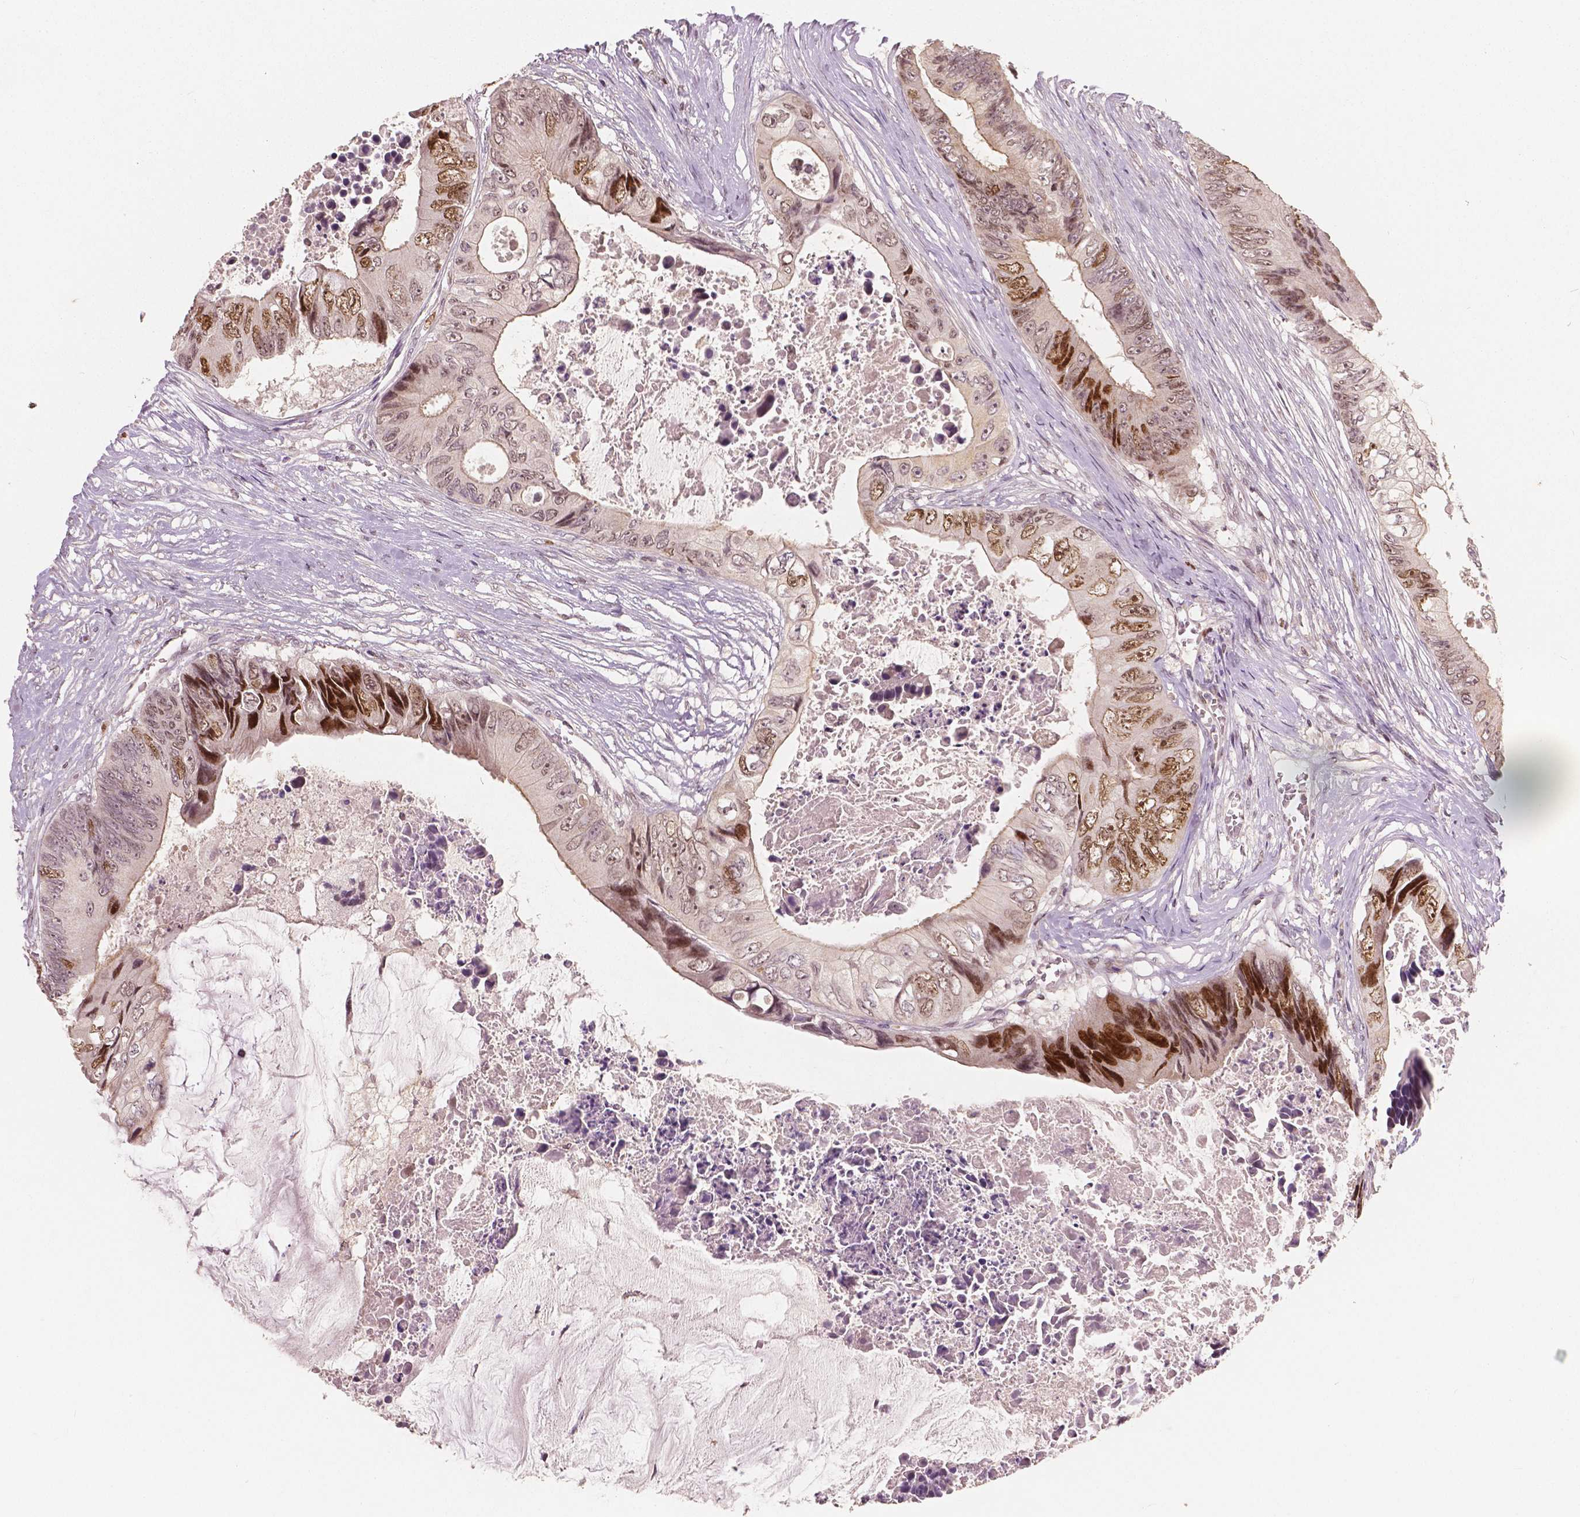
{"staining": {"intensity": "moderate", "quantity": "25%-75%", "location": "cytoplasmic/membranous"}, "tissue": "colorectal cancer", "cell_type": "Tumor cells", "image_type": "cancer", "snomed": [{"axis": "morphology", "description": "Adenocarcinoma, NOS"}, {"axis": "topography", "description": "Rectum"}], "caption": "A brown stain labels moderate cytoplasmic/membranous positivity of a protein in human colorectal cancer tumor cells. The protein is stained brown, and the nuclei are stained in blue (DAB IHC with brightfield microscopy, high magnification).", "gene": "NSD2", "patient": {"sex": "male", "age": 63}}